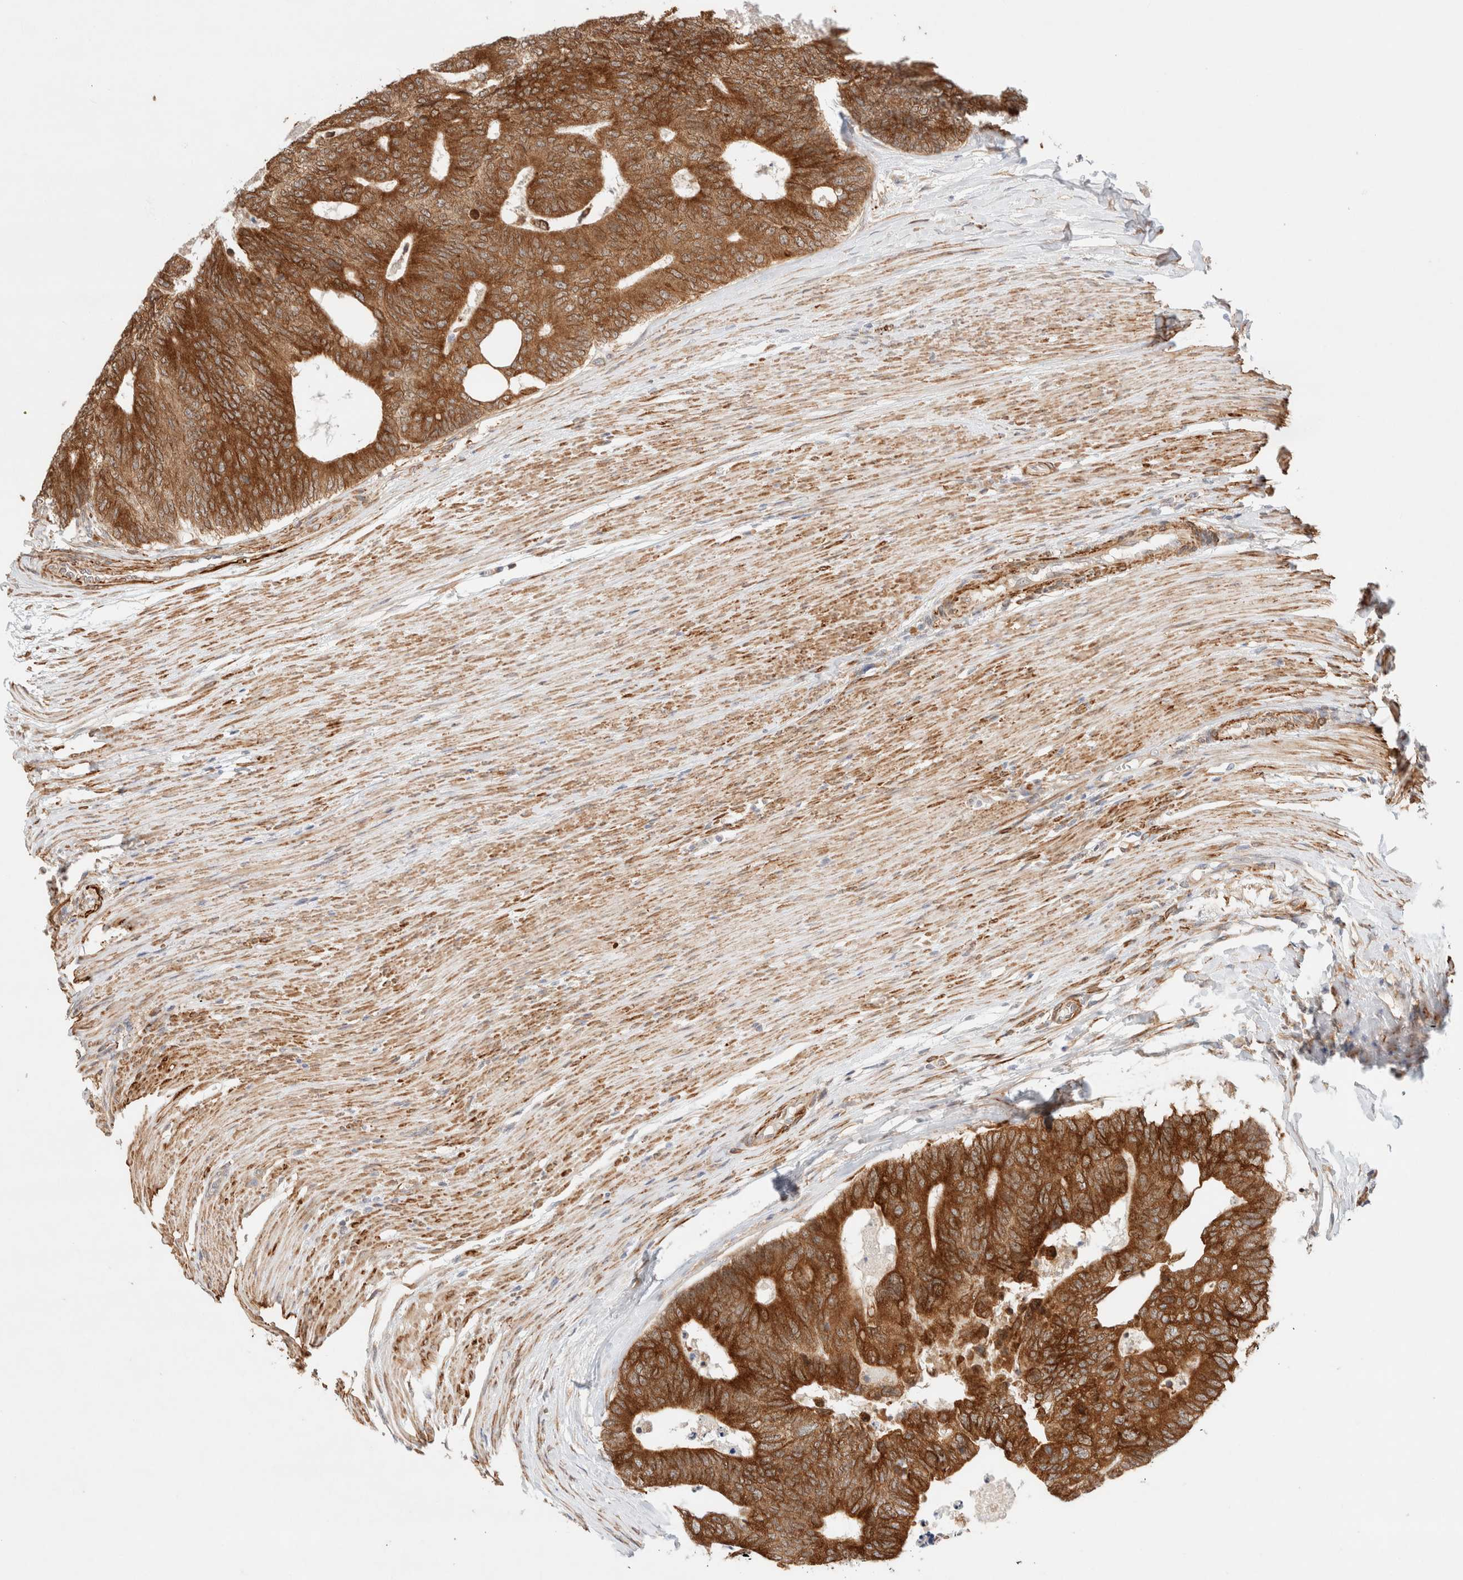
{"staining": {"intensity": "strong", "quantity": ">75%", "location": "cytoplasmic/membranous"}, "tissue": "colorectal cancer", "cell_type": "Tumor cells", "image_type": "cancer", "snomed": [{"axis": "morphology", "description": "Adenocarcinoma, NOS"}, {"axis": "topography", "description": "Colon"}], "caption": "Colorectal cancer stained with a protein marker reveals strong staining in tumor cells.", "gene": "RRP15", "patient": {"sex": "female", "age": 67}}